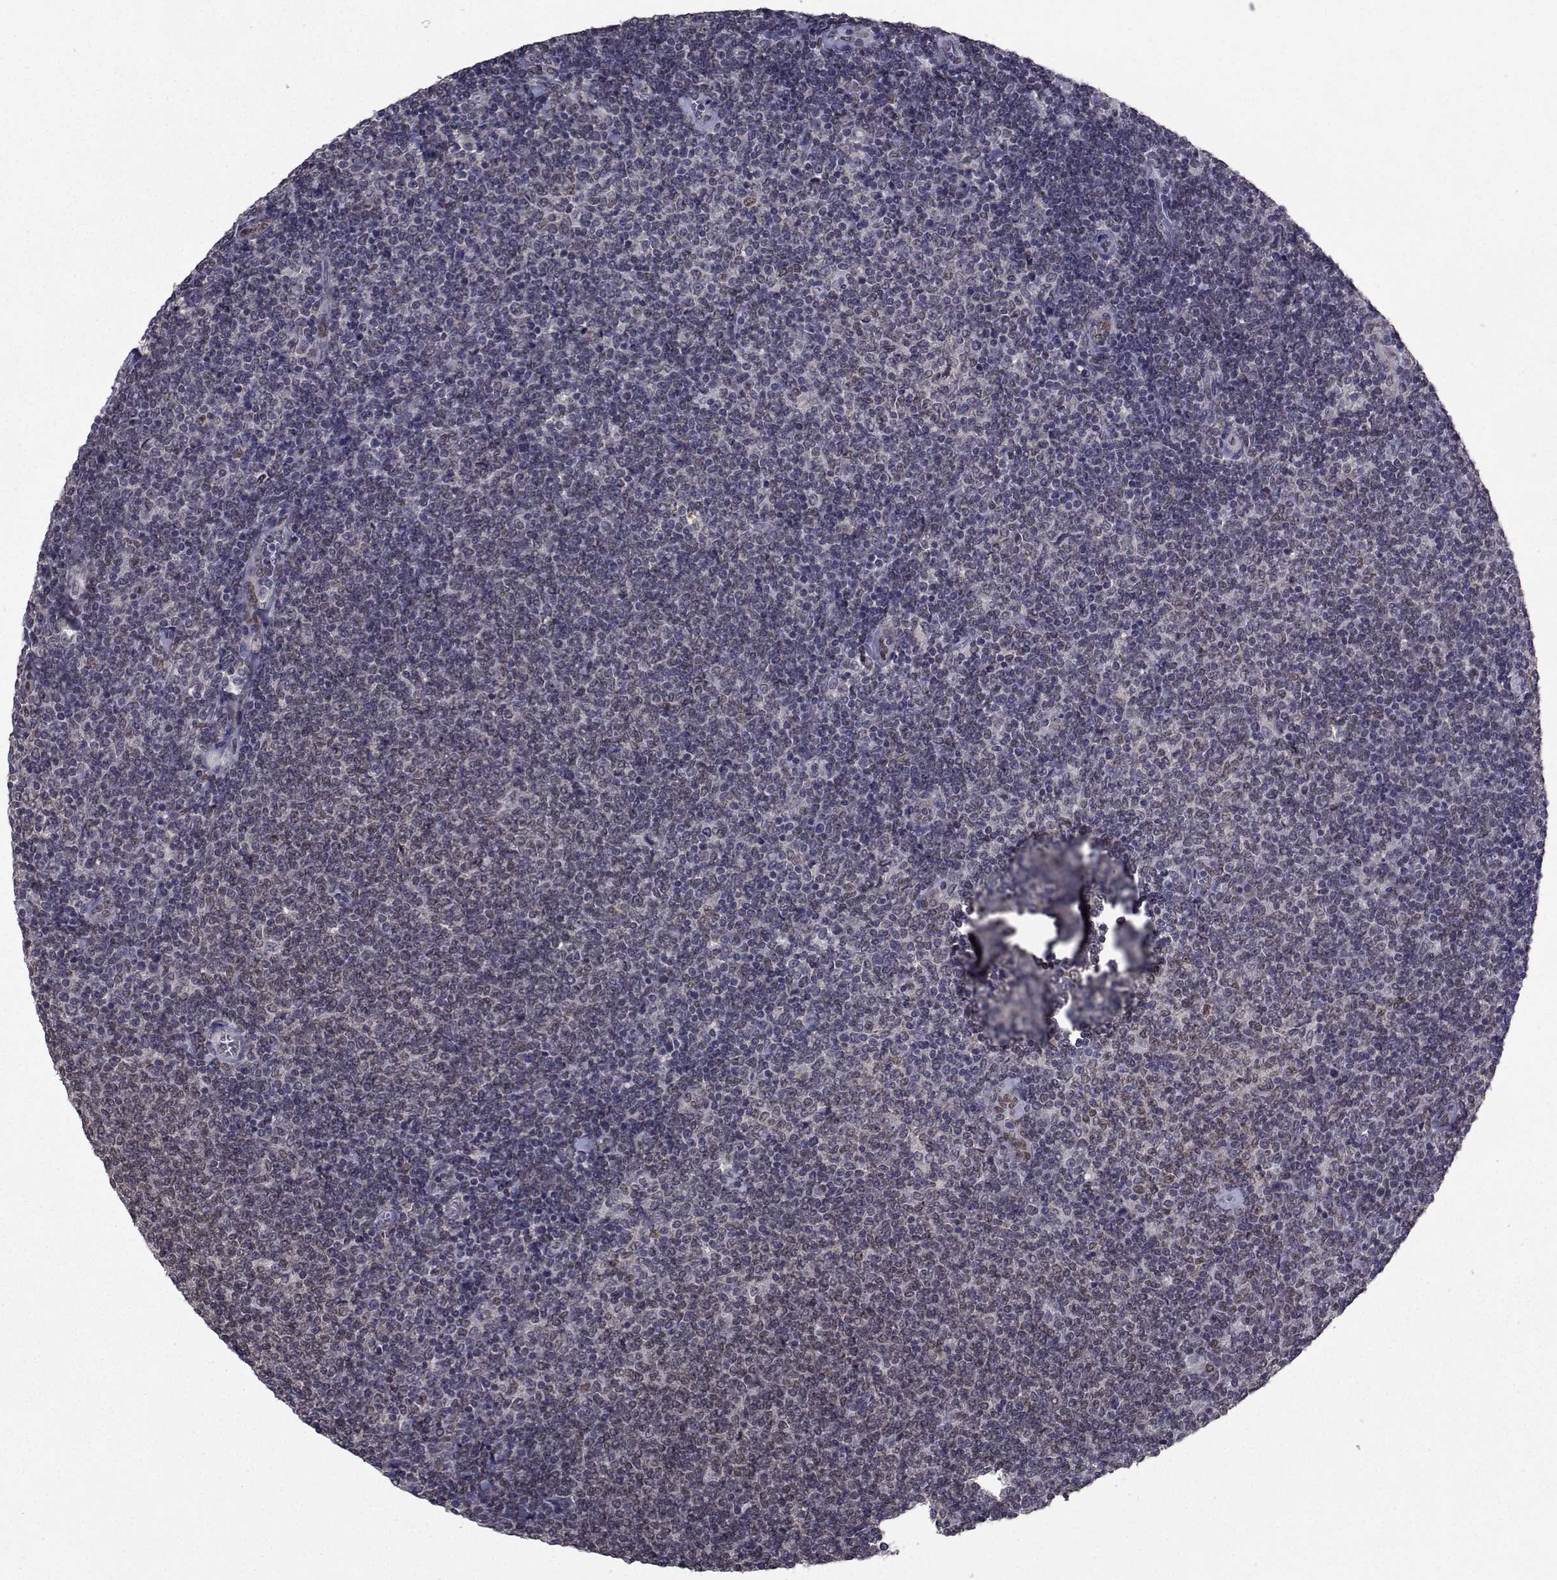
{"staining": {"intensity": "negative", "quantity": "none", "location": "none"}, "tissue": "lymphoma", "cell_type": "Tumor cells", "image_type": "cancer", "snomed": [{"axis": "morphology", "description": "Malignant lymphoma, non-Hodgkin's type, Low grade"}, {"axis": "topography", "description": "Lymph node"}], "caption": "Protein analysis of malignant lymphoma, non-Hodgkin's type (low-grade) demonstrates no significant staining in tumor cells. The staining is performed using DAB brown chromogen with nuclei counter-stained in using hematoxylin.", "gene": "CYP2S1", "patient": {"sex": "male", "age": 52}}